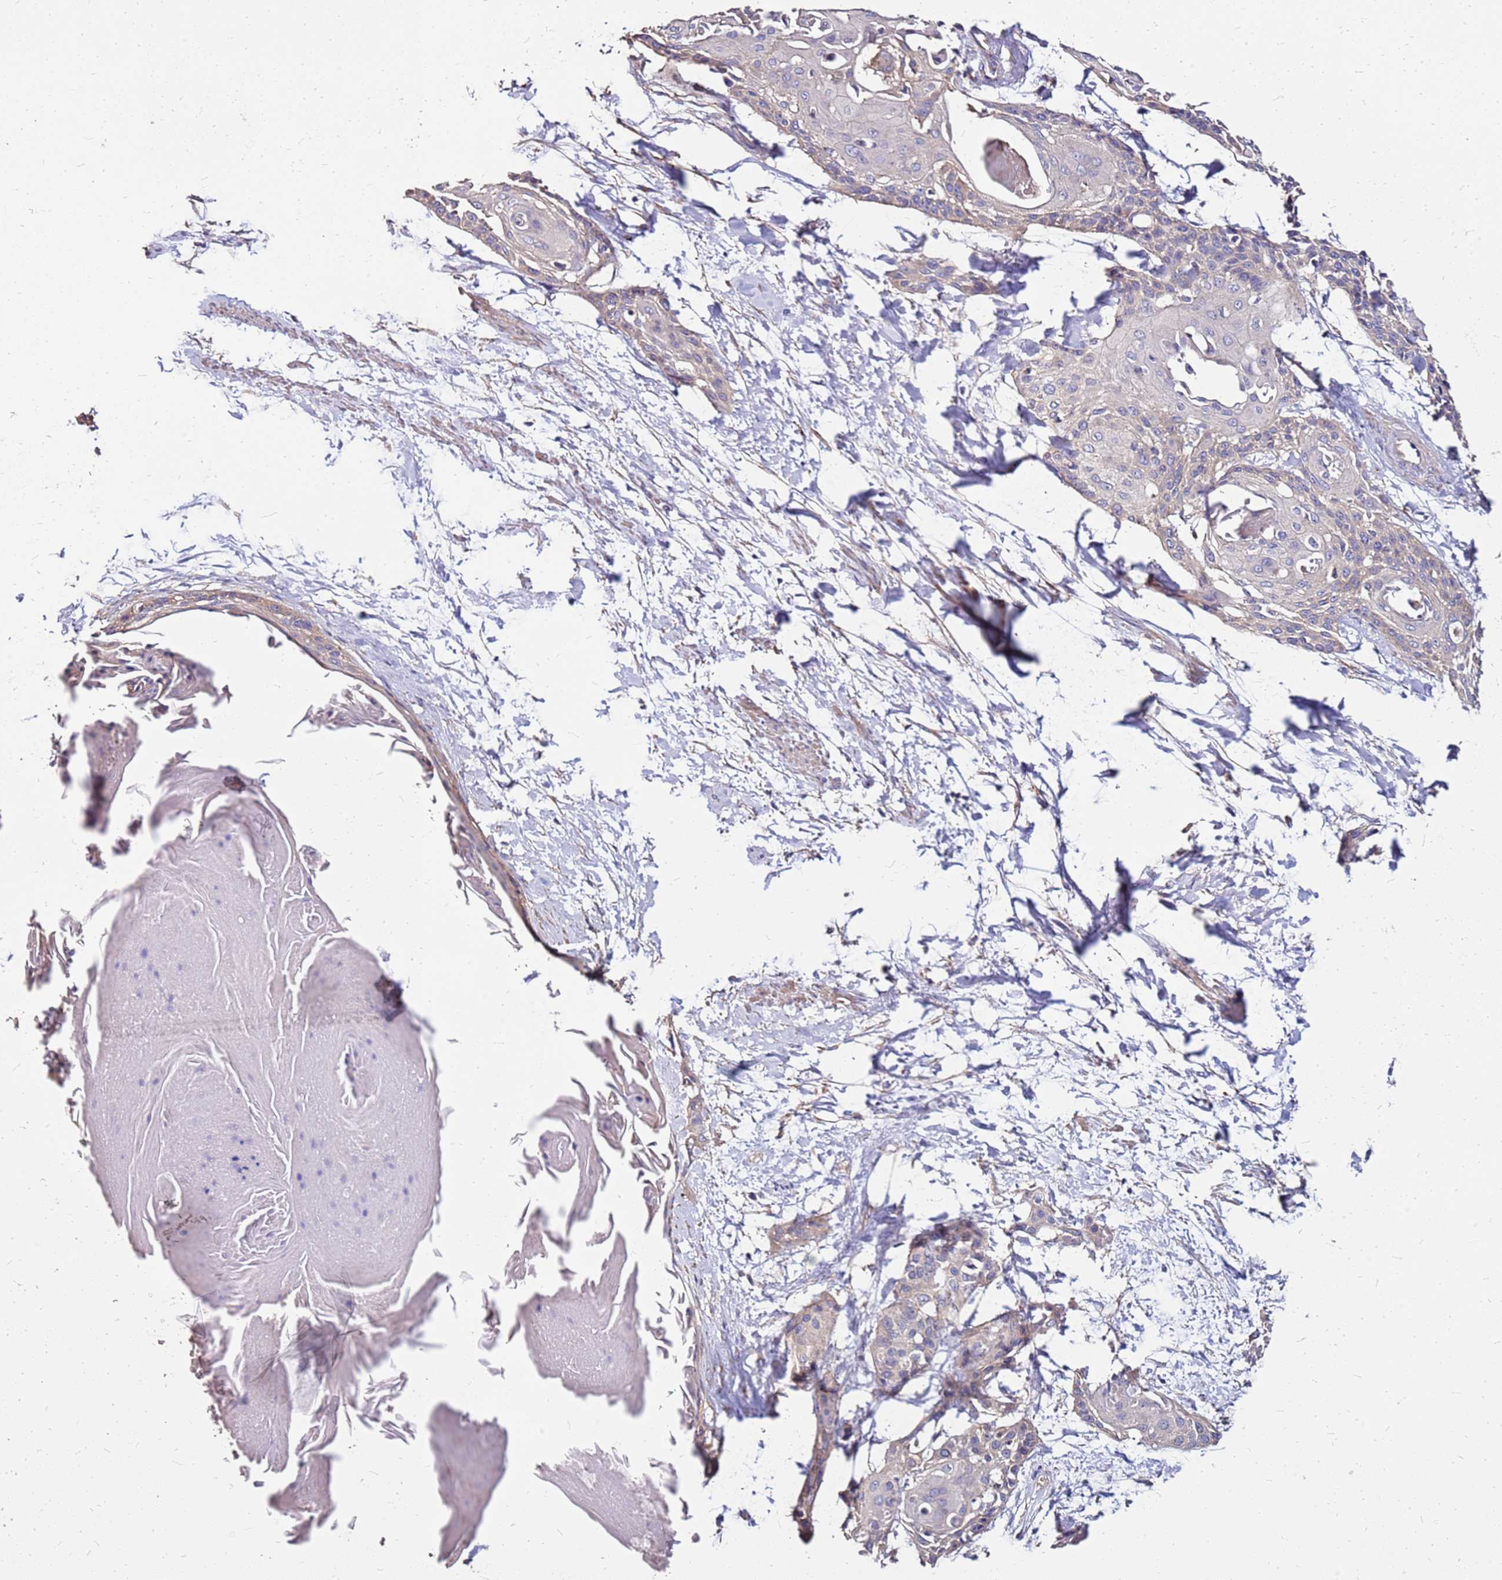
{"staining": {"intensity": "weak", "quantity": "25%-75%", "location": "cytoplasmic/membranous"}, "tissue": "cervical cancer", "cell_type": "Tumor cells", "image_type": "cancer", "snomed": [{"axis": "morphology", "description": "Squamous cell carcinoma, NOS"}, {"axis": "topography", "description": "Cervix"}], "caption": "About 25%-75% of tumor cells in human cervical cancer reveal weak cytoplasmic/membranous protein staining as visualized by brown immunohistochemical staining.", "gene": "EXD3", "patient": {"sex": "female", "age": 57}}